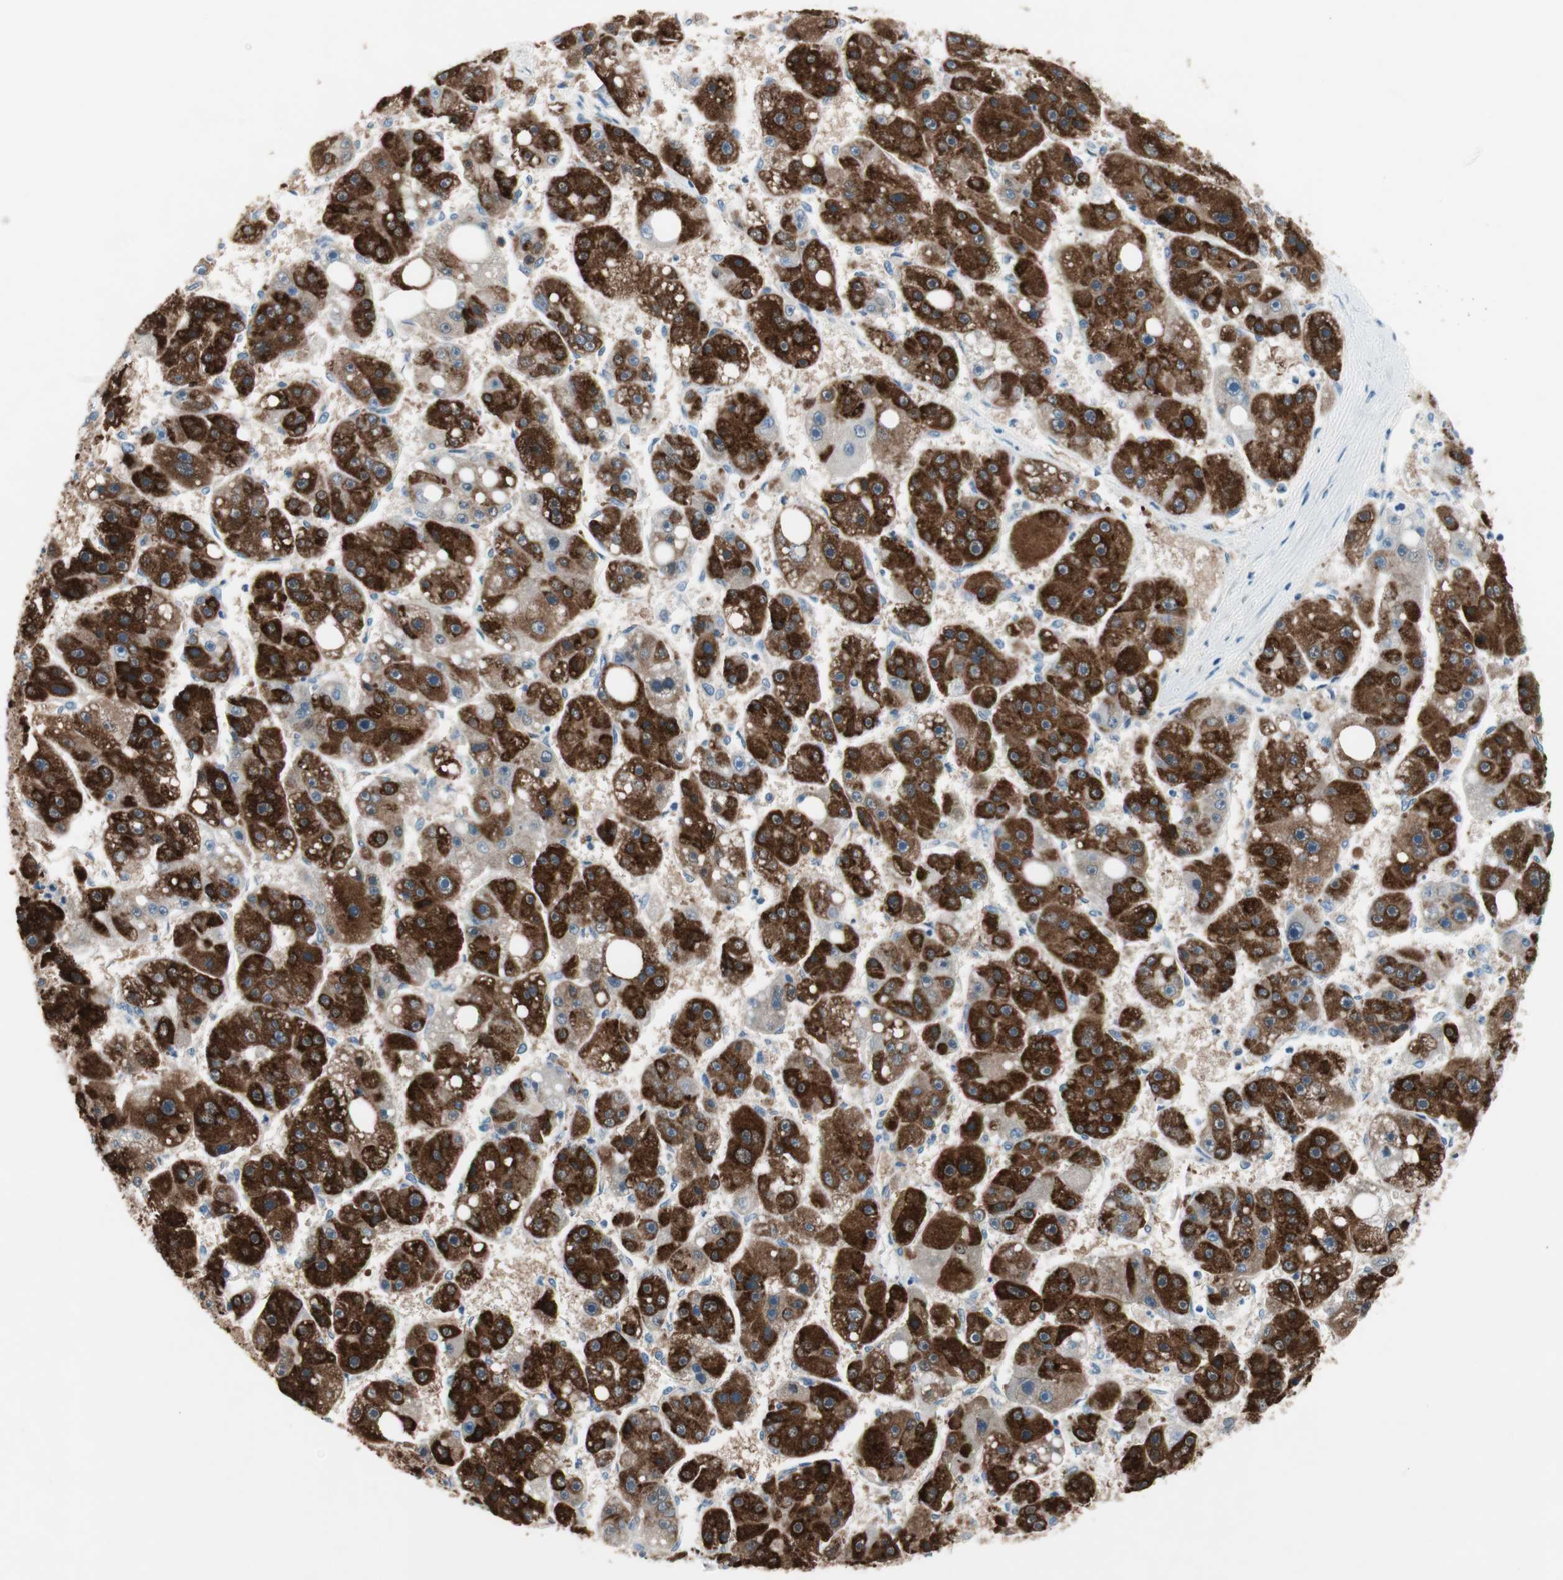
{"staining": {"intensity": "strong", "quantity": ">75%", "location": "cytoplasmic/membranous"}, "tissue": "liver cancer", "cell_type": "Tumor cells", "image_type": "cancer", "snomed": [{"axis": "morphology", "description": "Carcinoma, Hepatocellular, NOS"}, {"axis": "topography", "description": "Liver"}], "caption": "Human liver cancer (hepatocellular carcinoma) stained with a brown dye demonstrates strong cytoplasmic/membranous positive expression in about >75% of tumor cells.", "gene": "GLUL", "patient": {"sex": "female", "age": 61}}